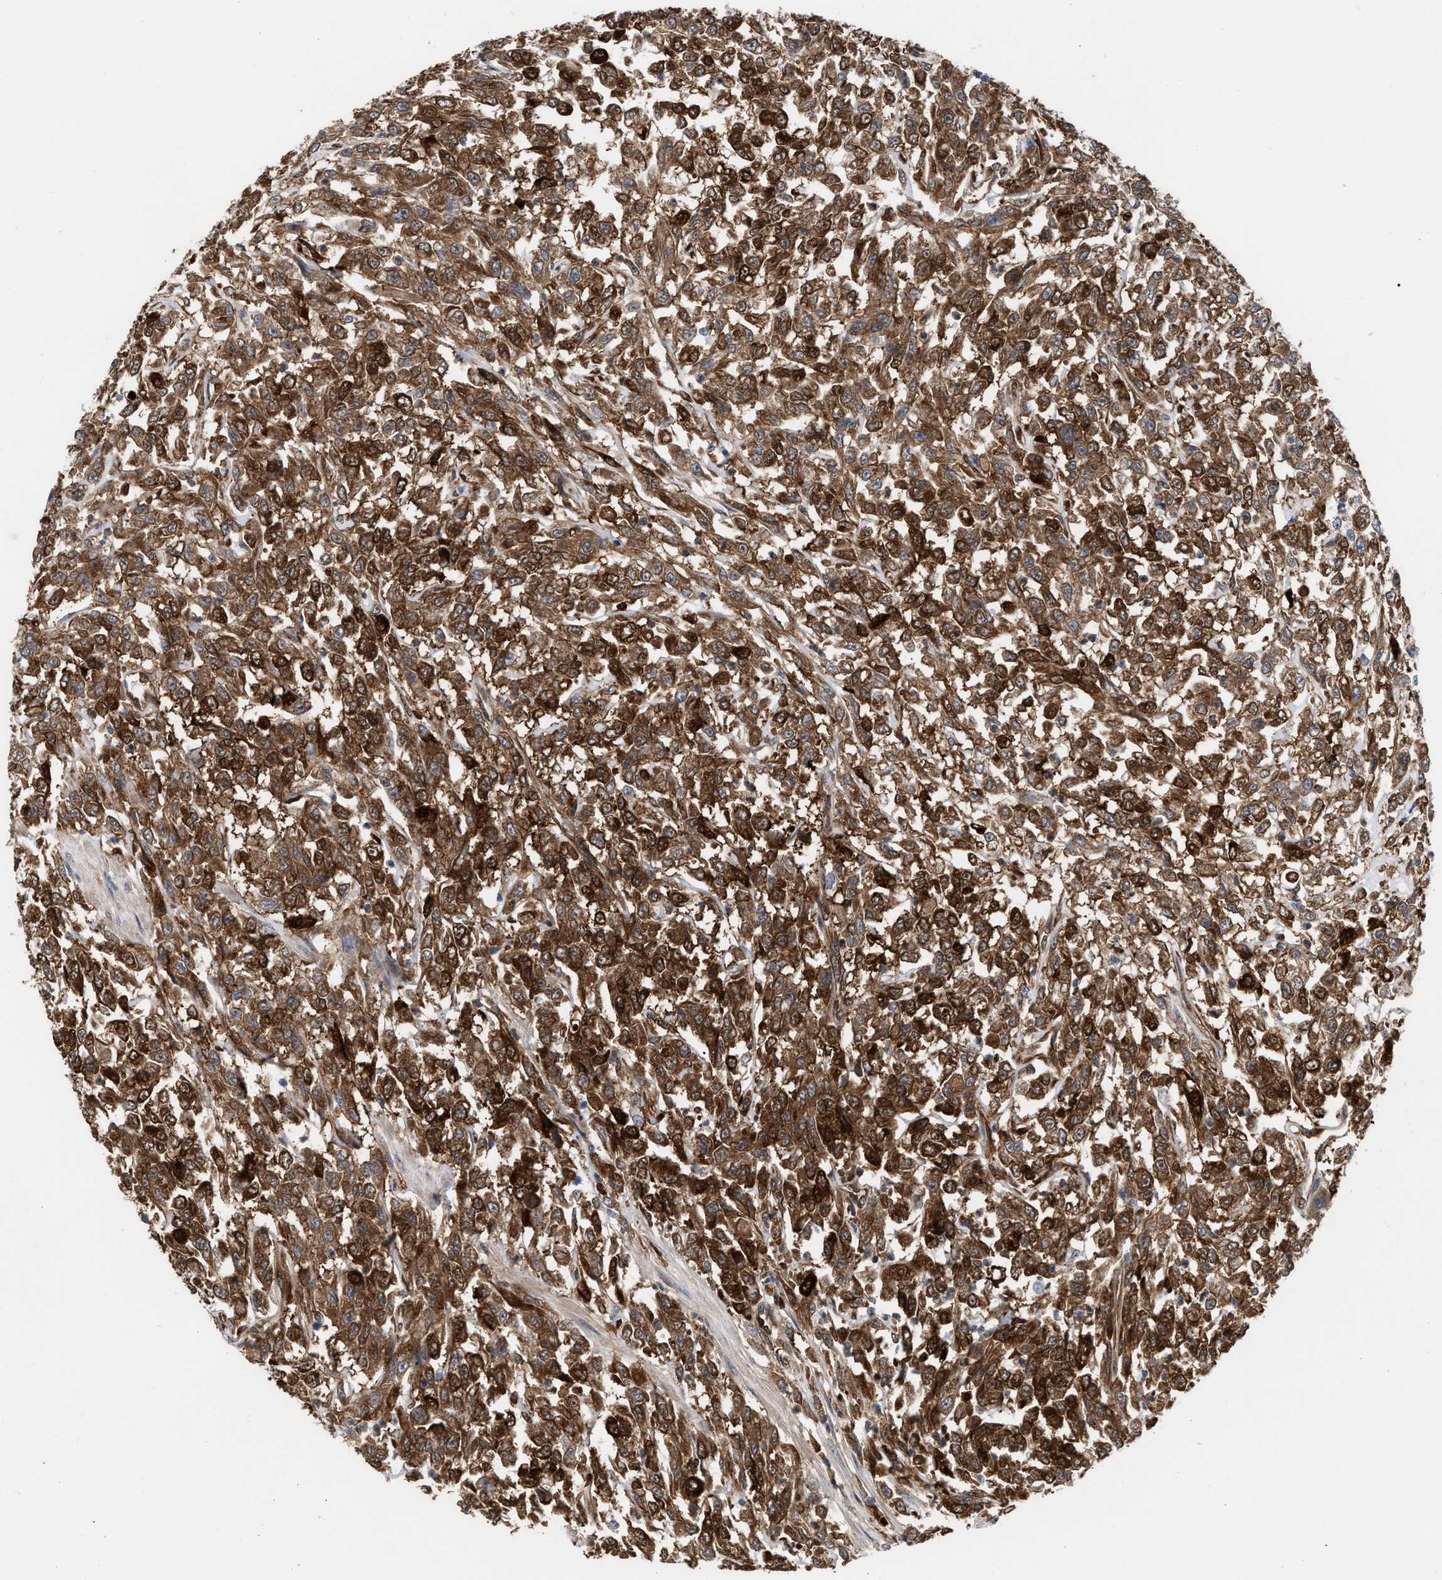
{"staining": {"intensity": "moderate", "quantity": ">75%", "location": "cytoplasmic/membranous,nuclear"}, "tissue": "urothelial cancer", "cell_type": "Tumor cells", "image_type": "cancer", "snomed": [{"axis": "morphology", "description": "Urothelial carcinoma, High grade"}, {"axis": "topography", "description": "Urinary bladder"}], "caption": "A photomicrograph of urothelial cancer stained for a protein shows moderate cytoplasmic/membranous and nuclear brown staining in tumor cells.", "gene": "TP53I3", "patient": {"sex": "male", "age": 46}}